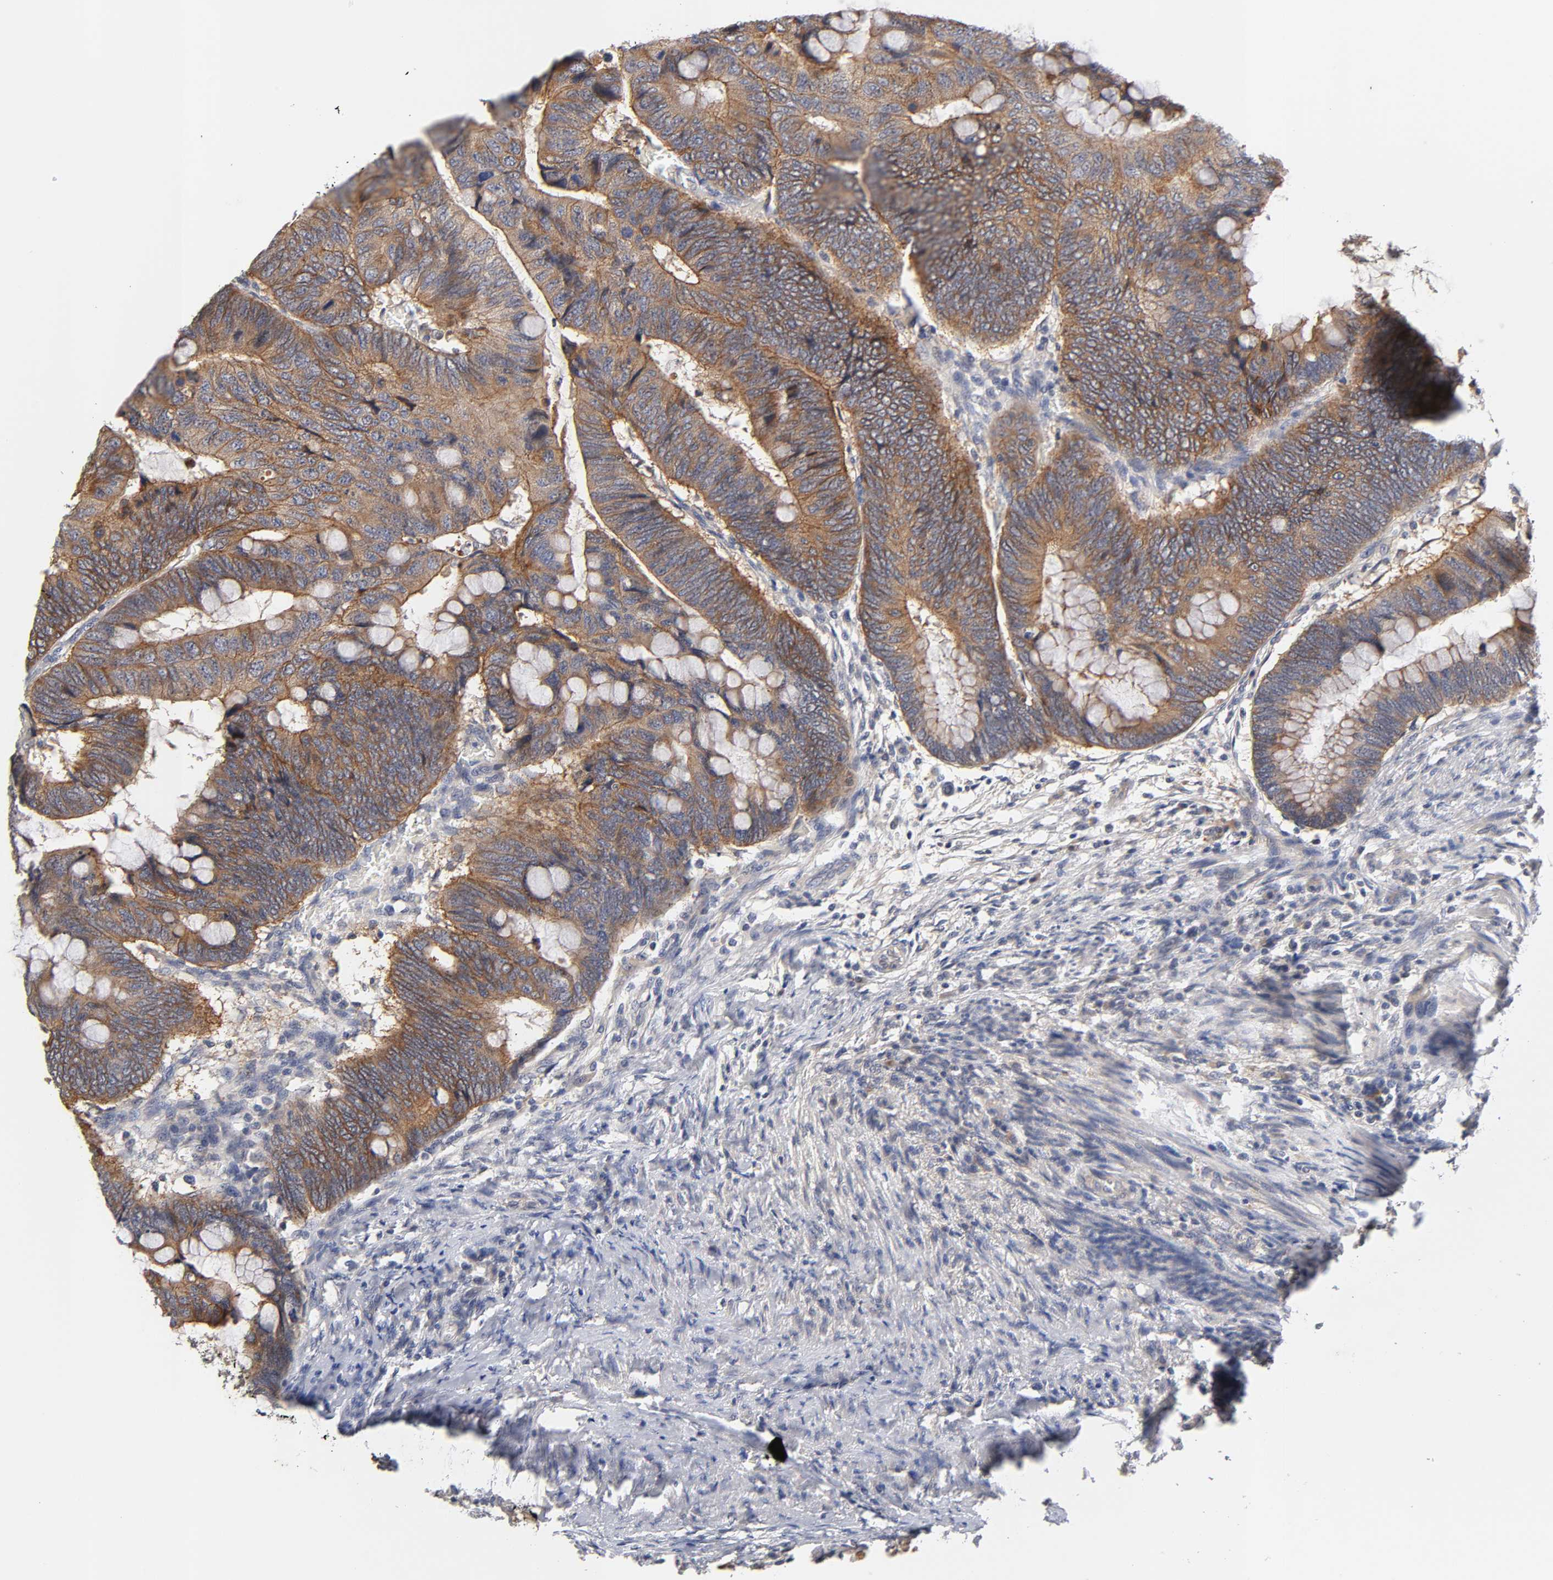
{"staining": {"intensity": "moderate", "quantity": ">75%", "location": "cytoplasmic/membranous"}, "tissue": "colorectal cancer", "cell_type": "Tumor cells", "image_type": "cancer", "snomed": [{"axis": "morphology", "description": "Normal tissue, NOS"}, {"axis": "morphology", "description": "Adenocarcinoma, NOS"}, {"axis": "topography", "description": "Rectum"}, {"axis": "topography", "description": "Peripheral nerve tissue"}], "caption": "Adenocarcinoma (colorectal) stained with immunohistochemistry shows moderate cytoplasmic/membranous positivity in approximately >75% of tumor cells. Immunohistochemistry (ihc) stains the protein in brown and the nuclei are stained blue.", "gene": "CXADR", "patient": {"sex": "male", "age": 92}}